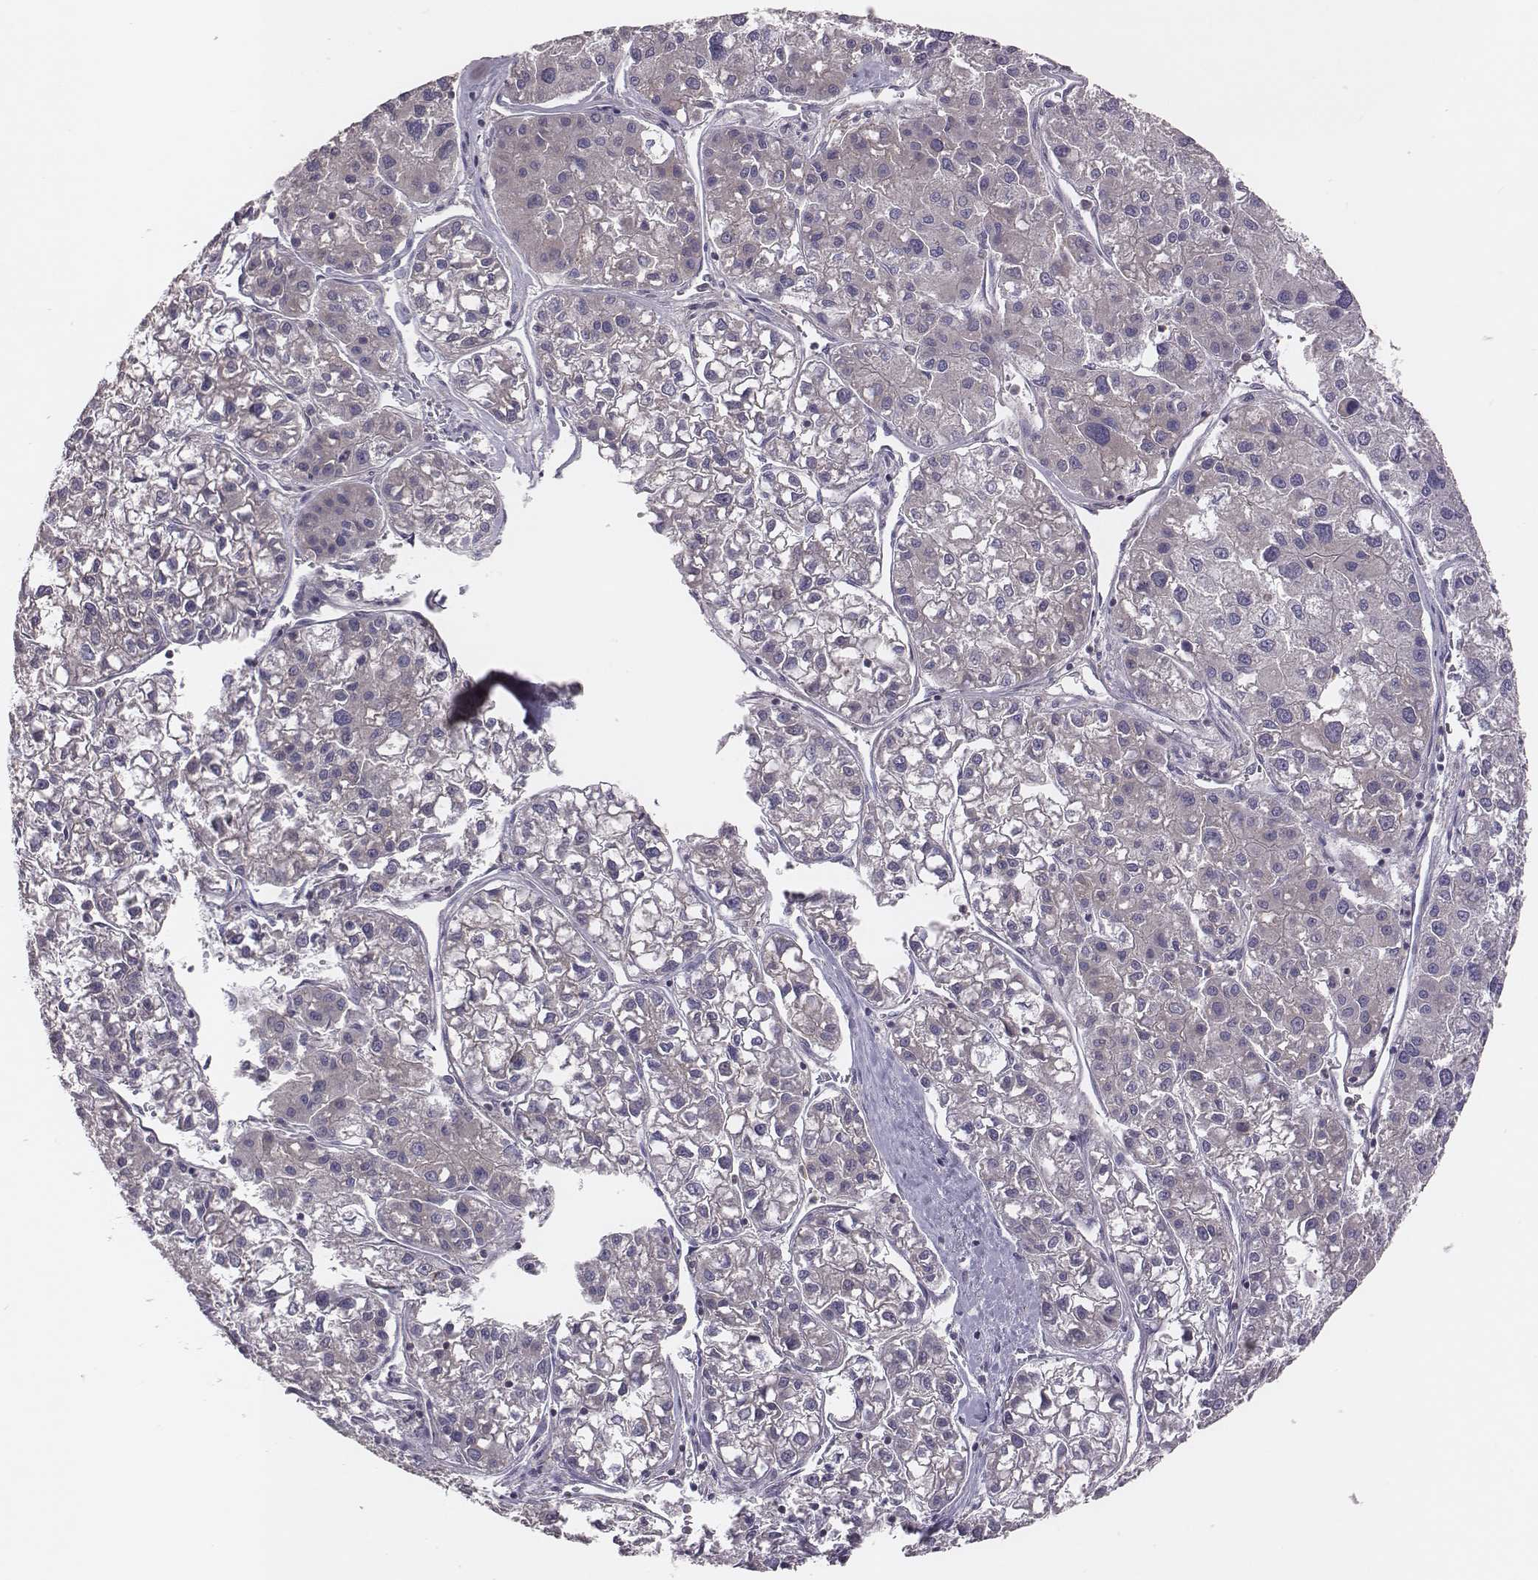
{"staining": {"intensity": "negative", "quantity": "none", "location": "none"}, "tissue": "liver cancer", "cell_type": "Tumor cells", "image_type": "cancer", "snomed": [{"axis": "morphology", "description": "Carcinoma, Hepatocellular, NOS"}, {"axis": "topography", "description": "Liver"}], "caption": "A high-resolution photomicrograph shows immunohistochemistry (IHC) staining of hepatocellular carcinoma (liver), which displays no significant expression in tumor cells.", "gene": "CAD", "patient": {"sex": "male", "age": 73}}